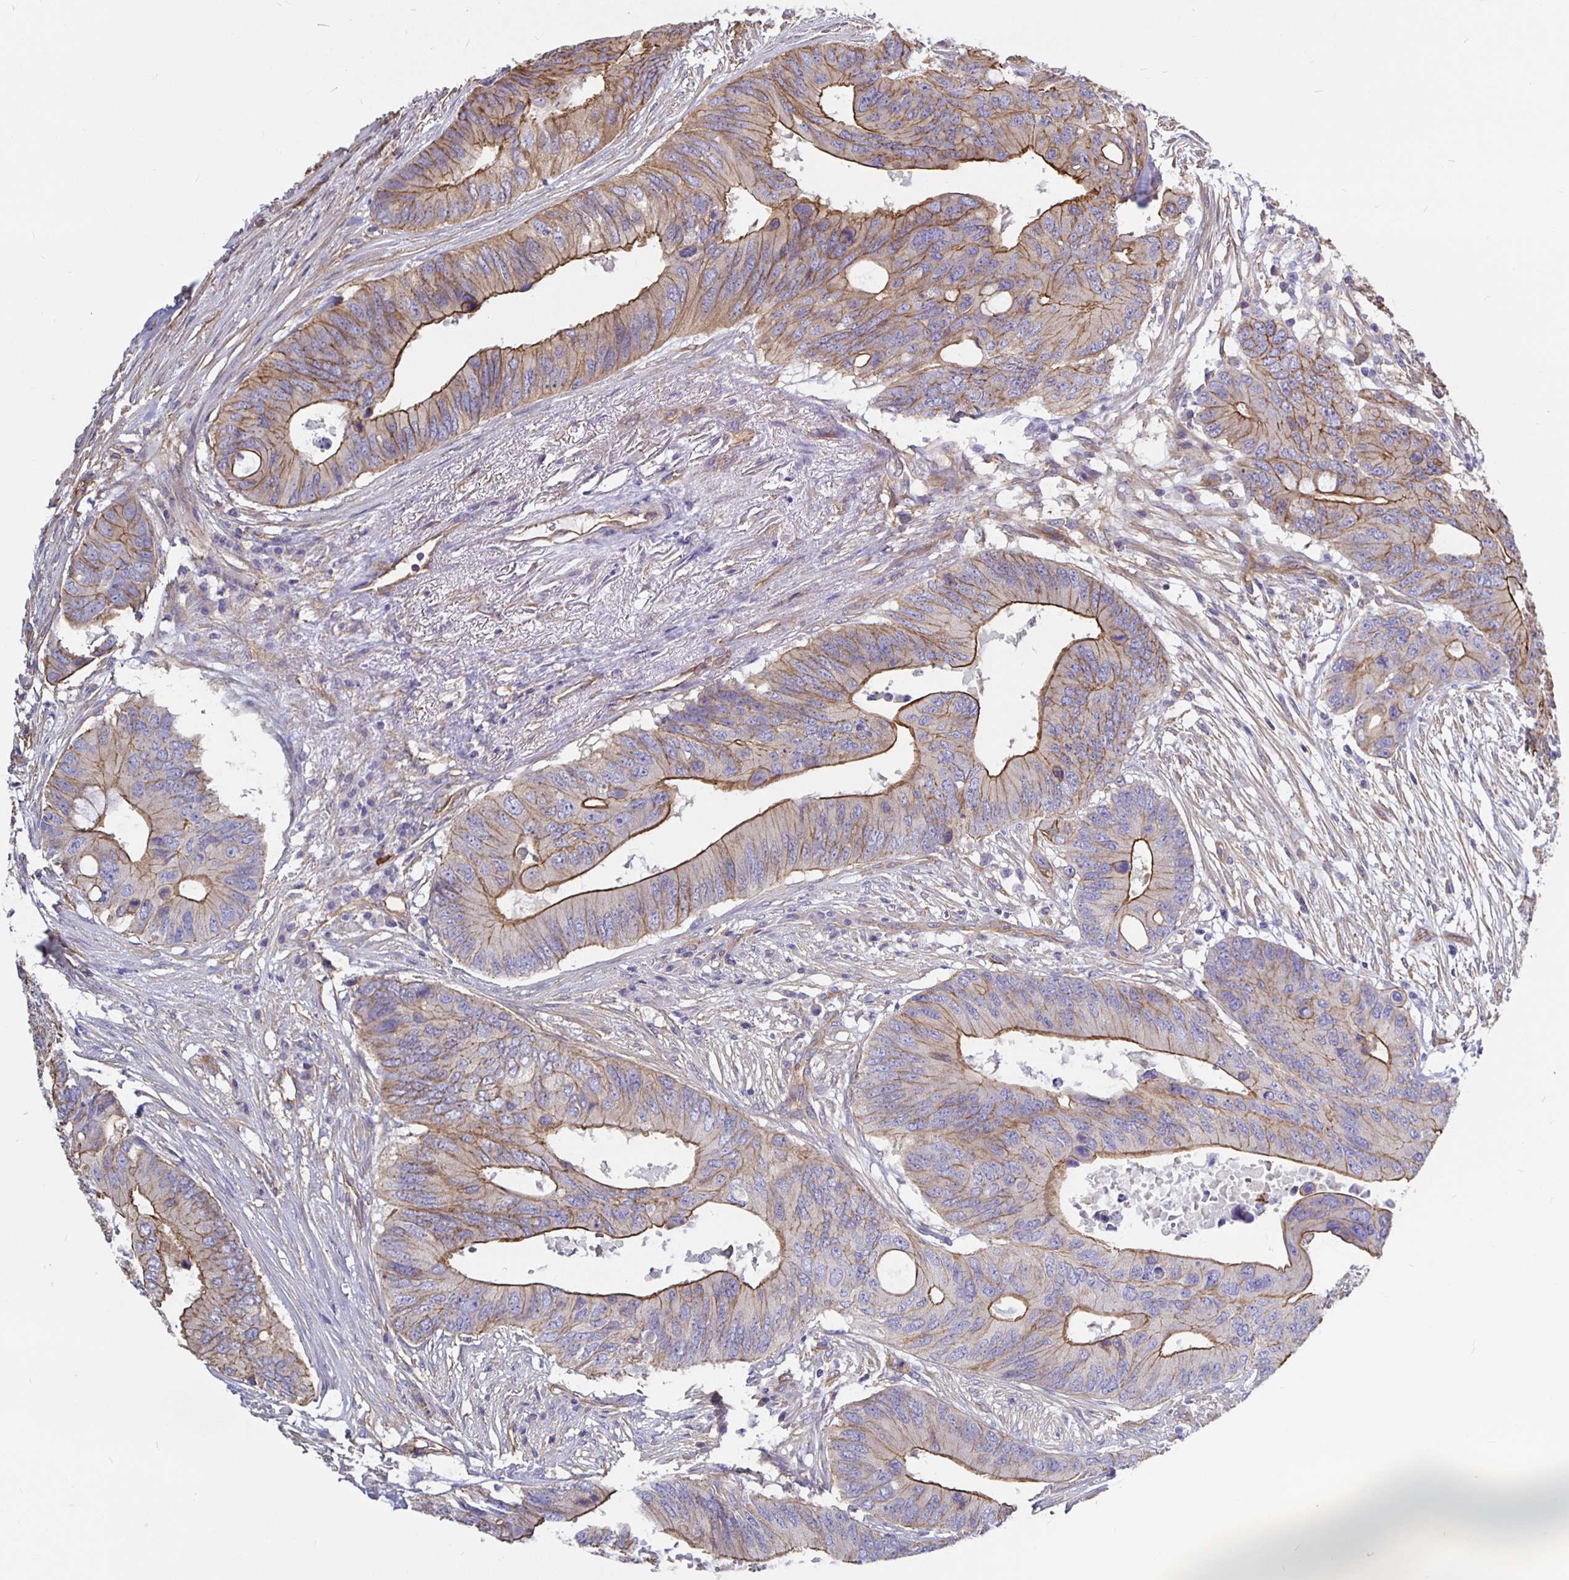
{"staining": {"intensity": "strong", "quantity": "25%-75%", "location": "cytoplasmic/membranous"}, "tissue": "colorectal cancer", "cell_type": "Tumor cells", "image_type": "cancer", "snomed": [{"axis": "morphology", "description": "Adenocarcinoma, NOS"}, {"axis": "topography", "description": "Colon"}], "caption": "Immunohistochemistry (IHC) of human colorectal cancer demonstrates high levels of strong cytoplasmic/membranous staining in about 25%-75% of tumor cells. The protein of interest is shown in brown color, while the nuclei are stained blue.", "gene": "ARHGEF39", "patient": {"sex": "male", "age": 71}}